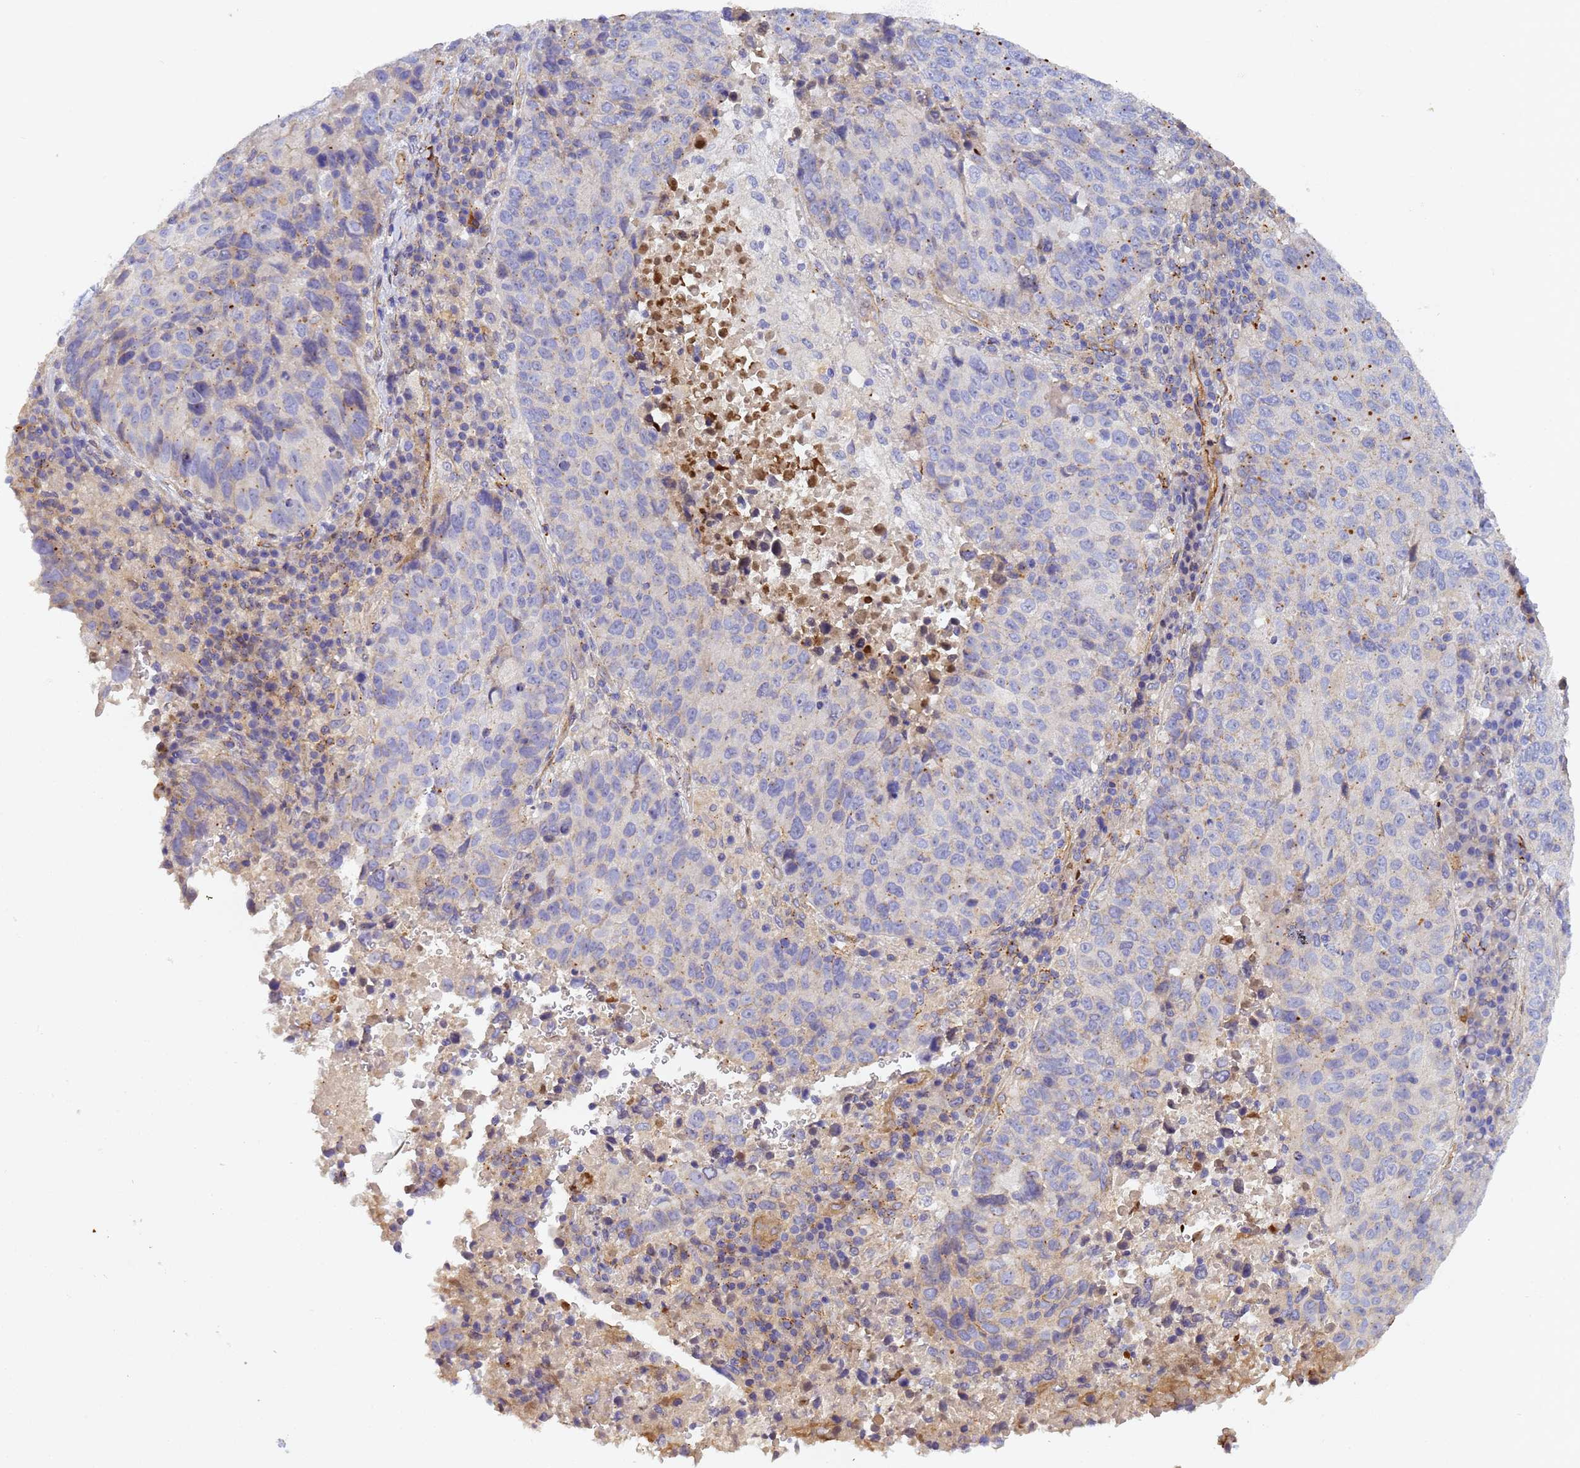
{"staining": {"intensity": "moderate", "quantity": "<25%", "location": "cytoplasmic/membranous"}, "tissue": "lung cancer", "cell_type": "Tumor cells", "image_type": "cancer", "snomed": [{"axis": "morphology", "description": "Squamous cell carcinoma, NOS"}, {"axis": "topography", "description": "Lung"}], "caption": "Immunohistochemical staining of human squamous cell carcinoma (lung) demonstrates moderate cytoplasmic/membranous protein expression in about <25% of tumor cells.", "gene": "RALGAPA2", "patient": {"sex": "male", "age": 73}}